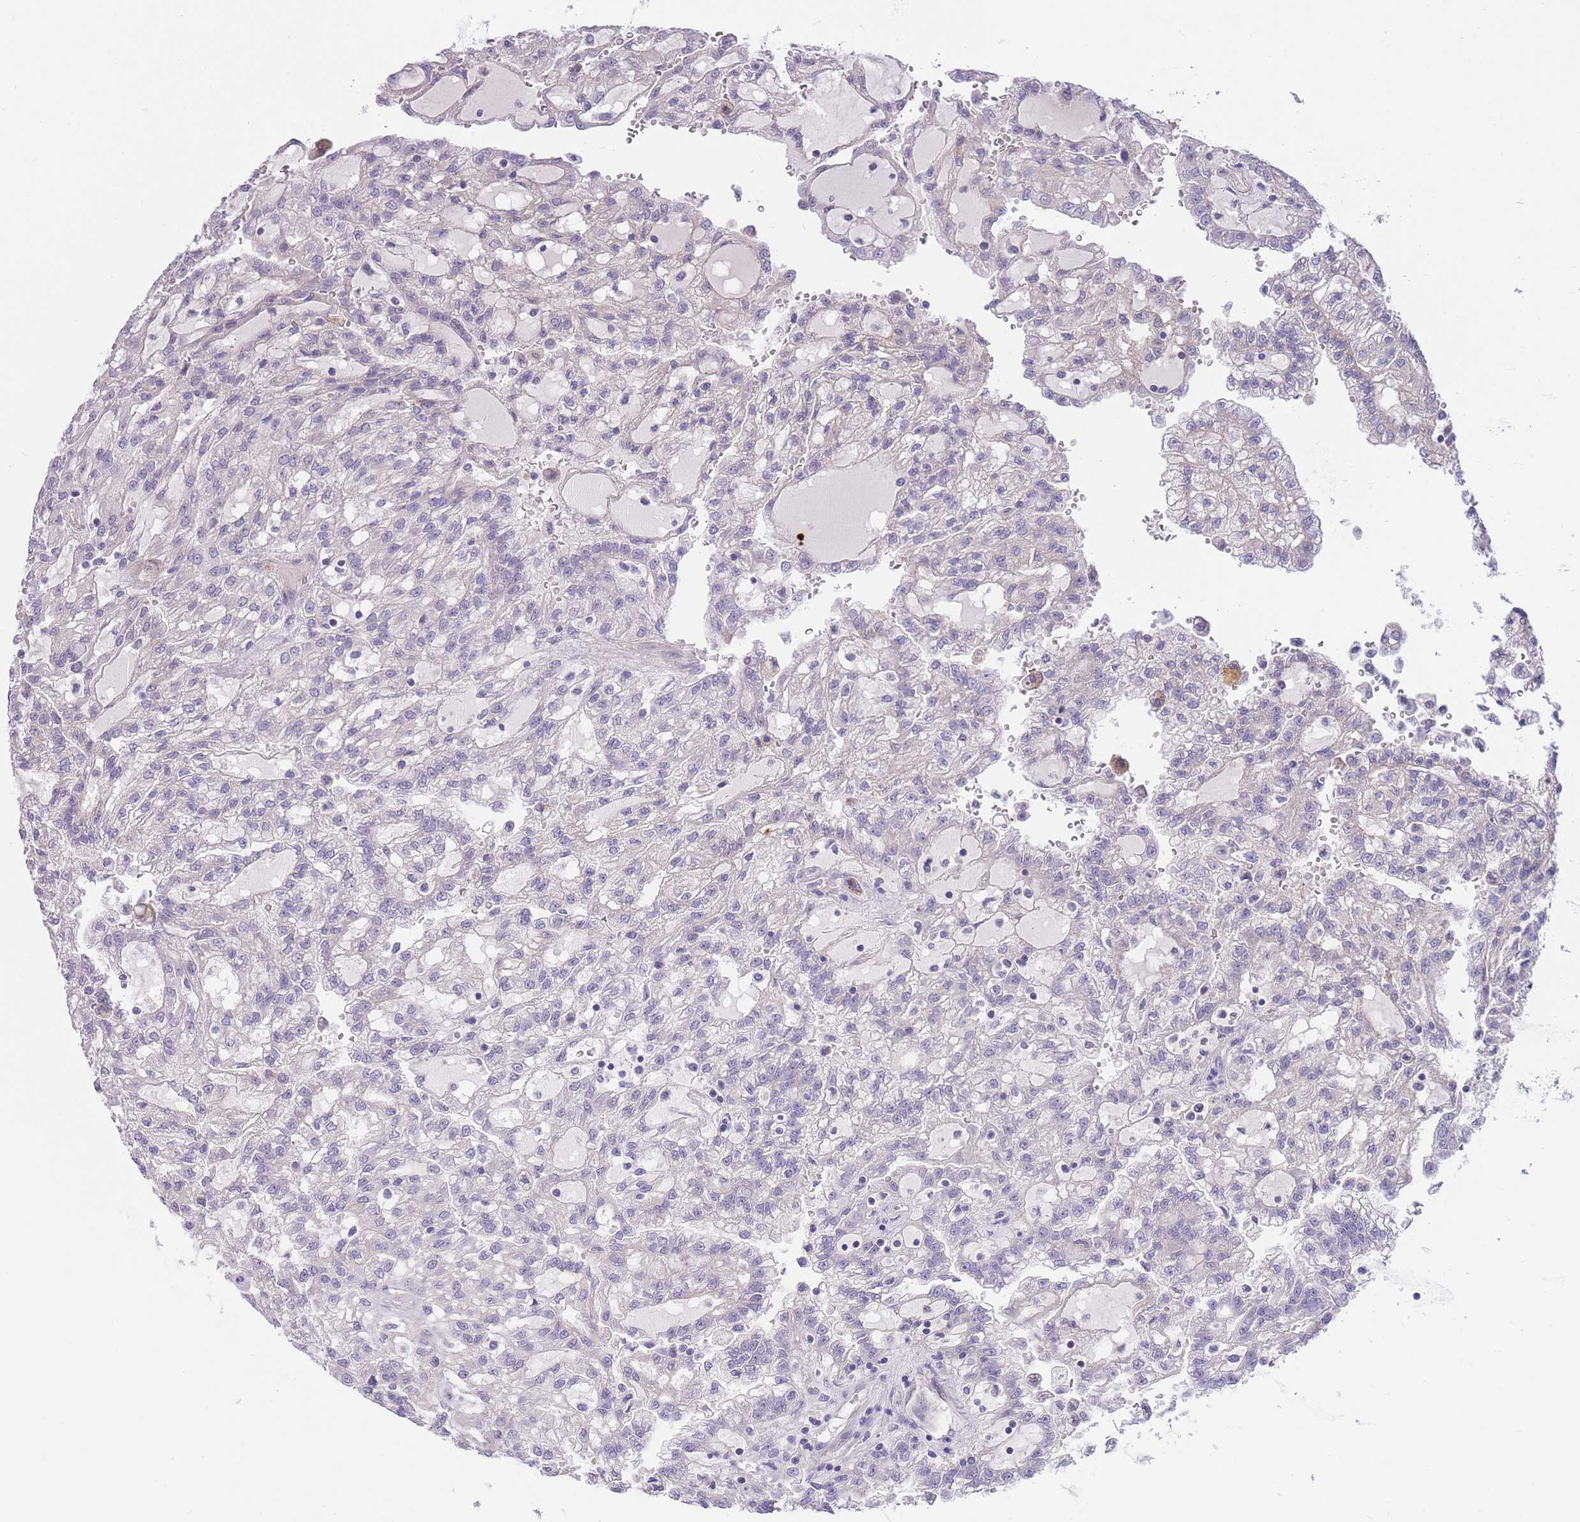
{"staining": {"intensity": "negative", "quantity": "none", "location": "none"}, "tissue": "renal cancer", "cell_type": "Tumor cells", "image_type": "cancer", "snomed": [{"axis": "morphology", "description": "Adenocarcinoma, NOS"}, {"axis": "topography", "description": "Kidney"}], "caption": "Tumor cells show no significant positivity in renal adenocarcinoma.", "gene": "FAM124A", "patient": {"sex": "male", "age": 63}}